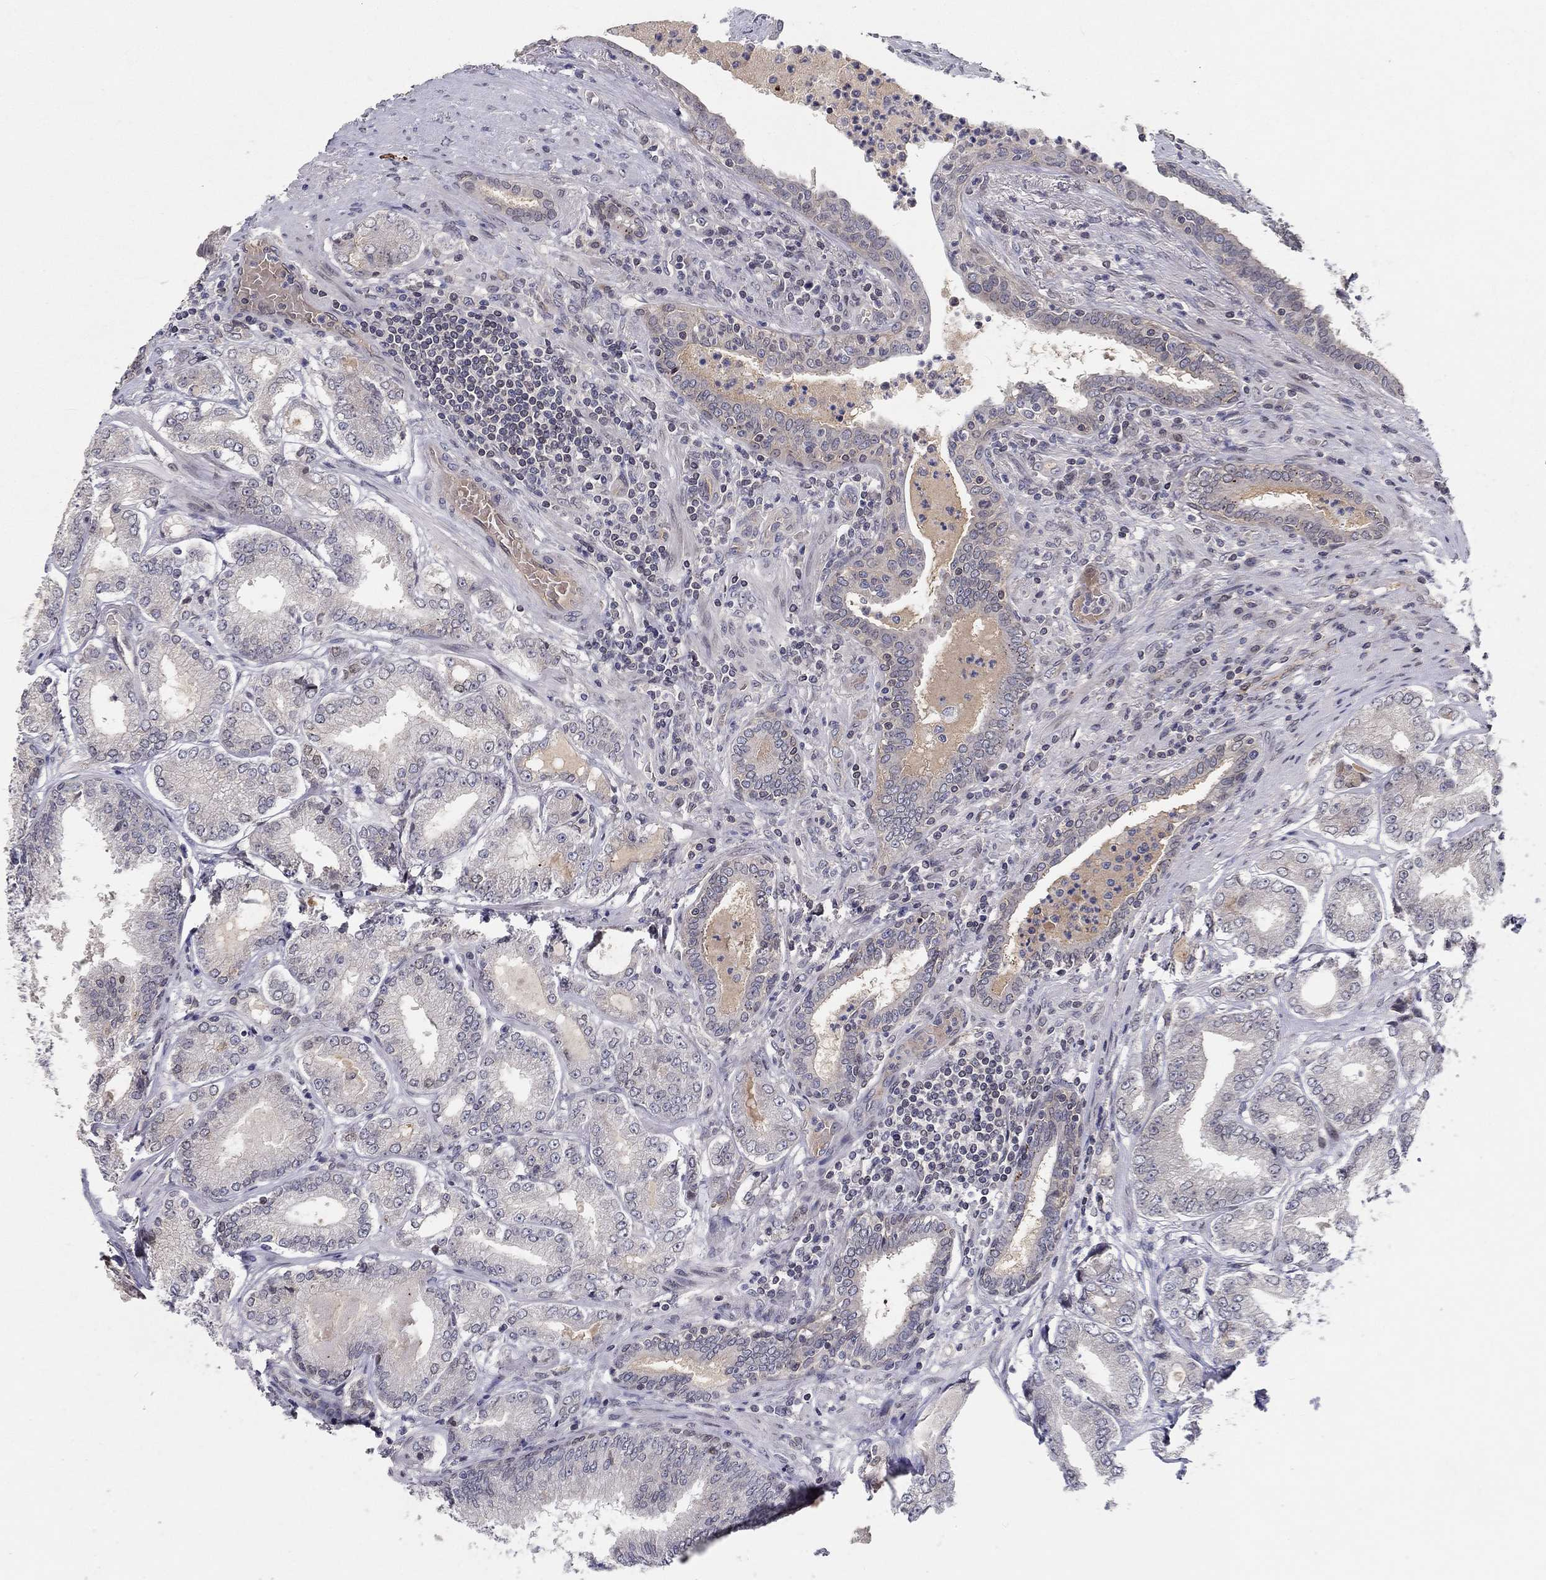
{"staining": {"intensity": "strong", "quantity": "<25%", "location": "nuclear"}, "tissue": "prostate cancer", "cell_type": "Tumor cells", "image_type": "cancer", "snomed": [{"axis": "morphology", "description": "Adenocarcinoma, NOS"}, {"axis": "topography", "description": "Prostate"}], "caption": "This is a micrograph of IHC staining of prostate cancer, which shows strong staining in the nuclear of tumor cells.", "gene": "CETN3", "patient": {"sex": "male", "age": 65}}